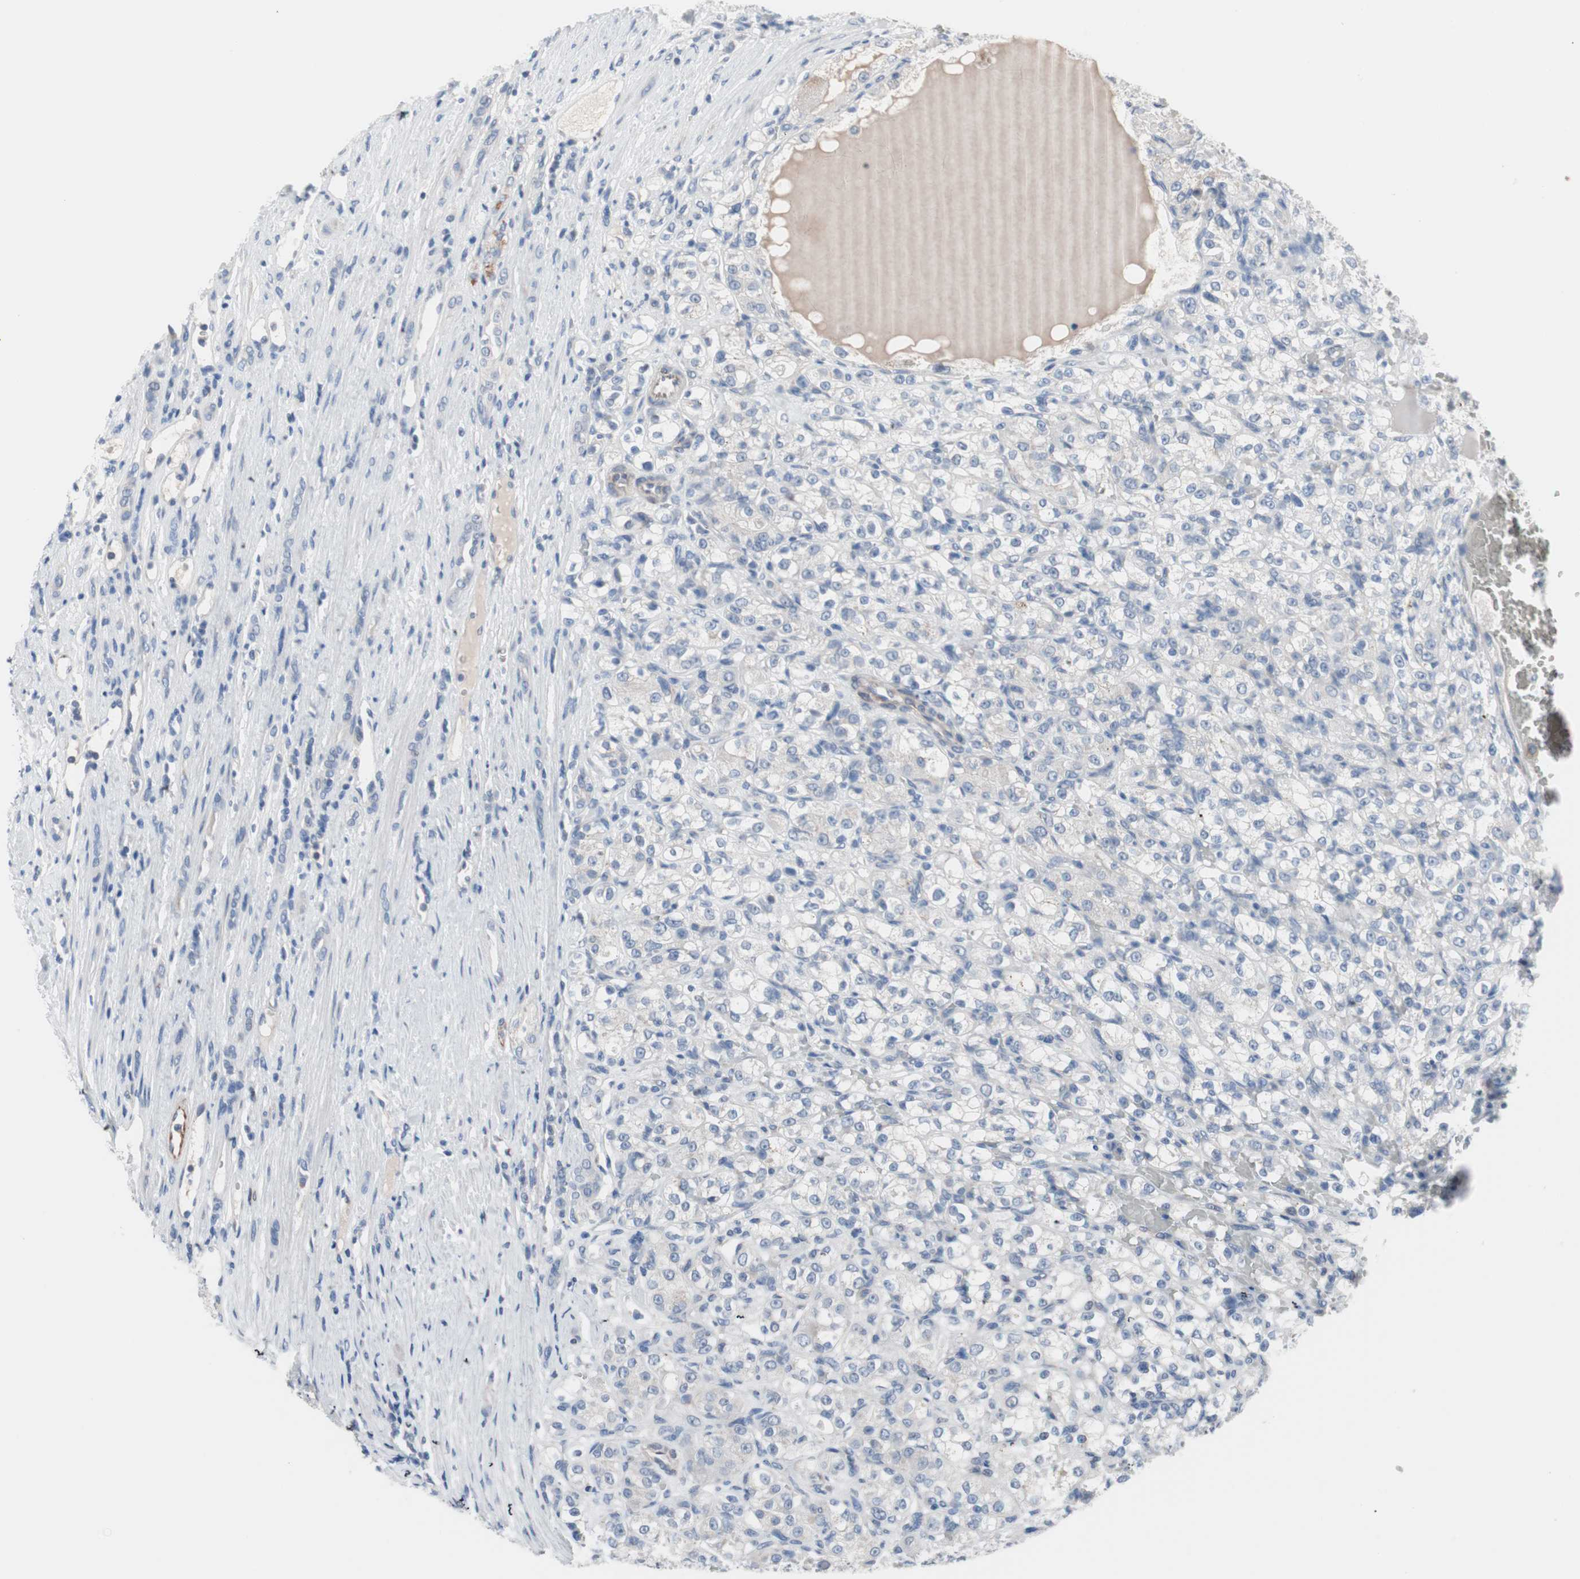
{"staining": {"intensity": "negative", "quantity": "none", "location": "none"}, "tissue": "renal cancer", "cell_type": "Tumor cells", "image_type": "cancer", "snomed": [{"axis": "morphology", "description": "Normal tissue, NOS"}, {"axis": "morphology", "description": "Adenocarcinoma, NOS"}, {"axis": "topography", "description": "Kidney"}], "caption": "Protein analysis of adenocarcinoma (renal) displays no significant positivity in tumor cells.", "gene": "ULBP1", "patient": {"sex": "male", "age": 61}}